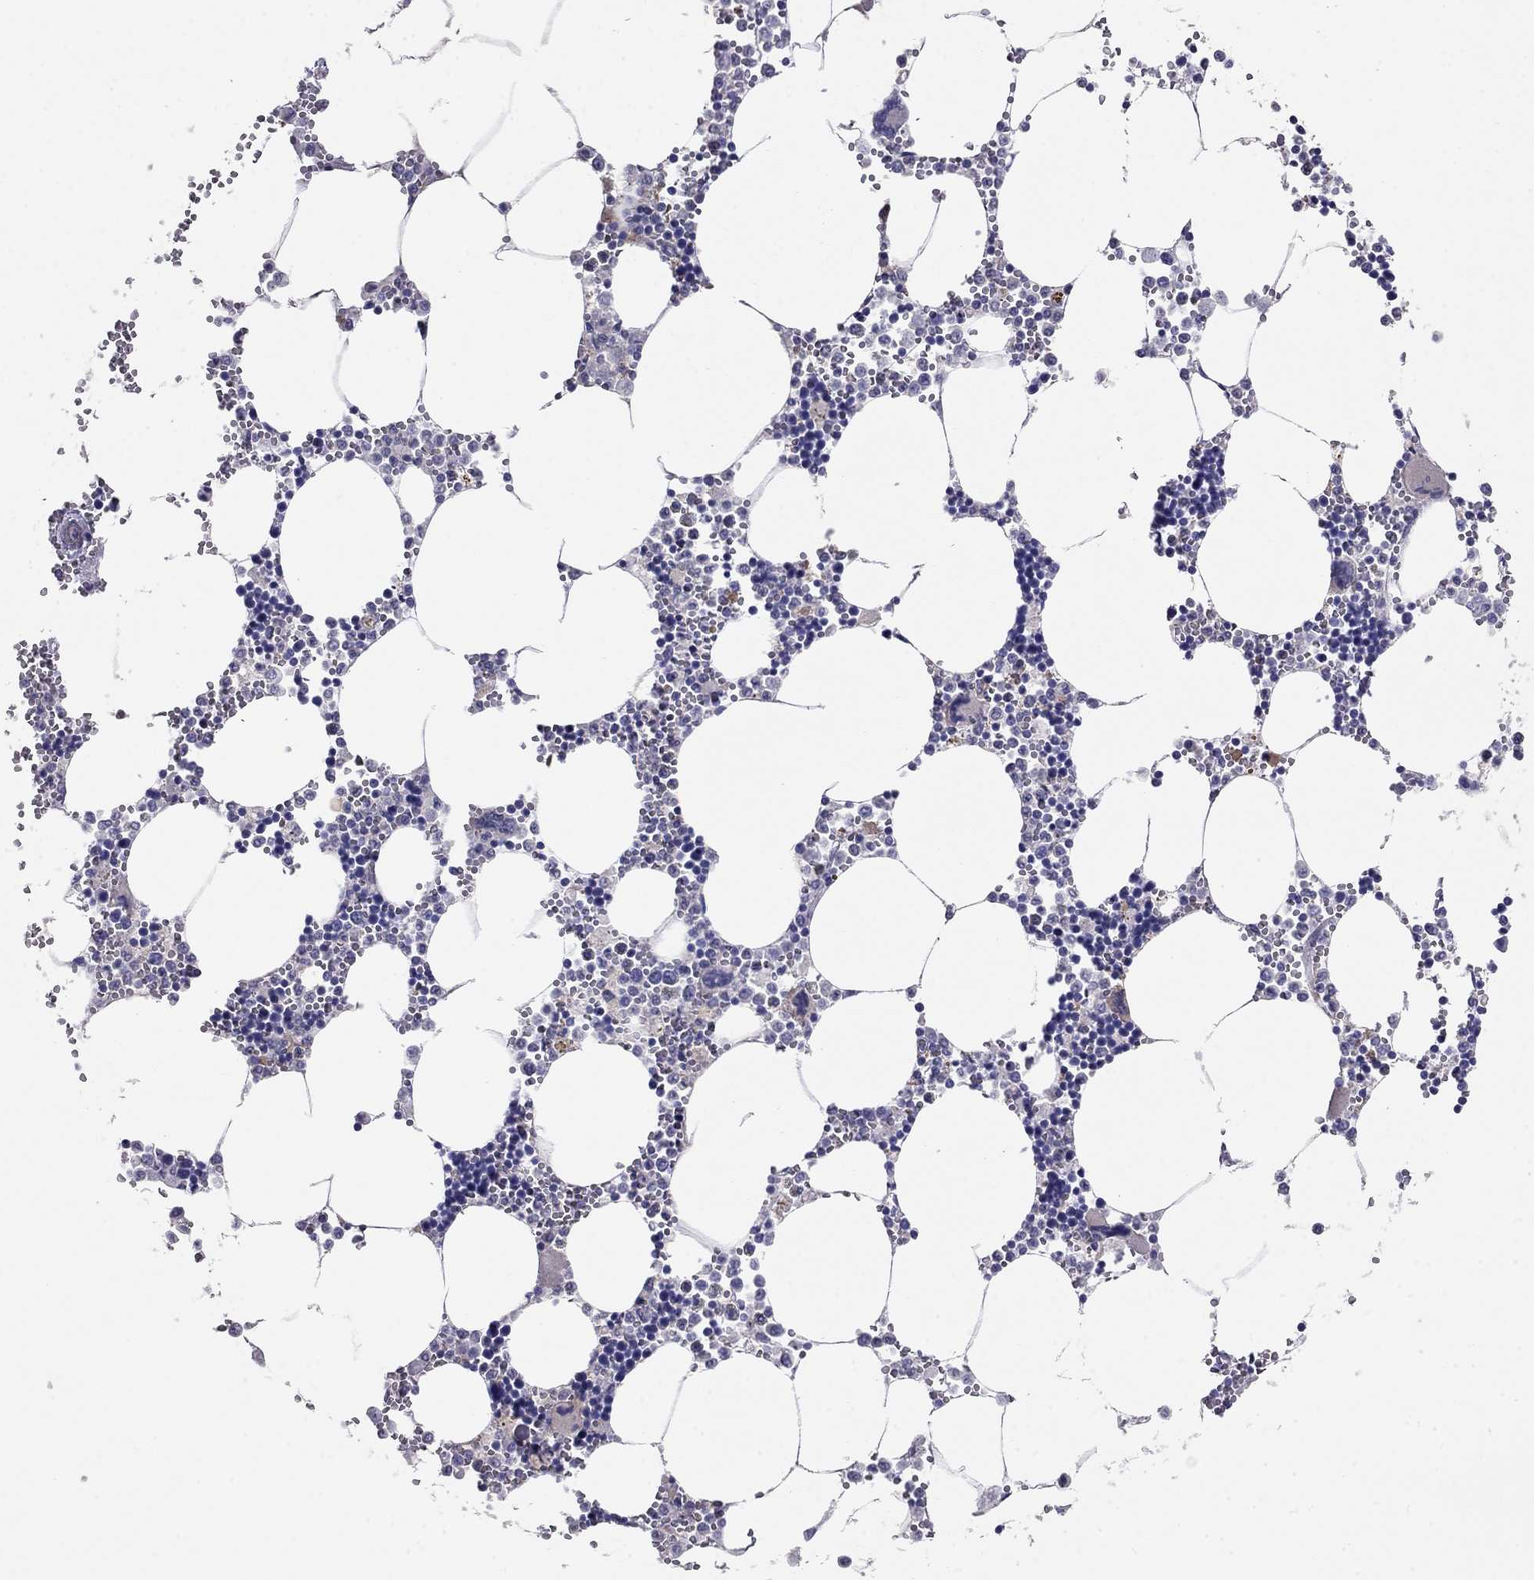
{"staining": {"intensity": "negative", "quantity": "none", "location": "none"}, "tissue": "bone marrow", "cell_type": "Hematopoietic cells", "image_type": "normal", "snomed": [{"axis": "morphology", "description": "Normal tissue, NOS"}, {"axis": "topography", "description": "Bone marrow"}], "caption": "This is an immunohistochemistry histopathology image of benign bone marrow. There is no staining in hematopoietic cells.", "gene": "LY6H", "patient": {"sex": "male", "age": 54}}